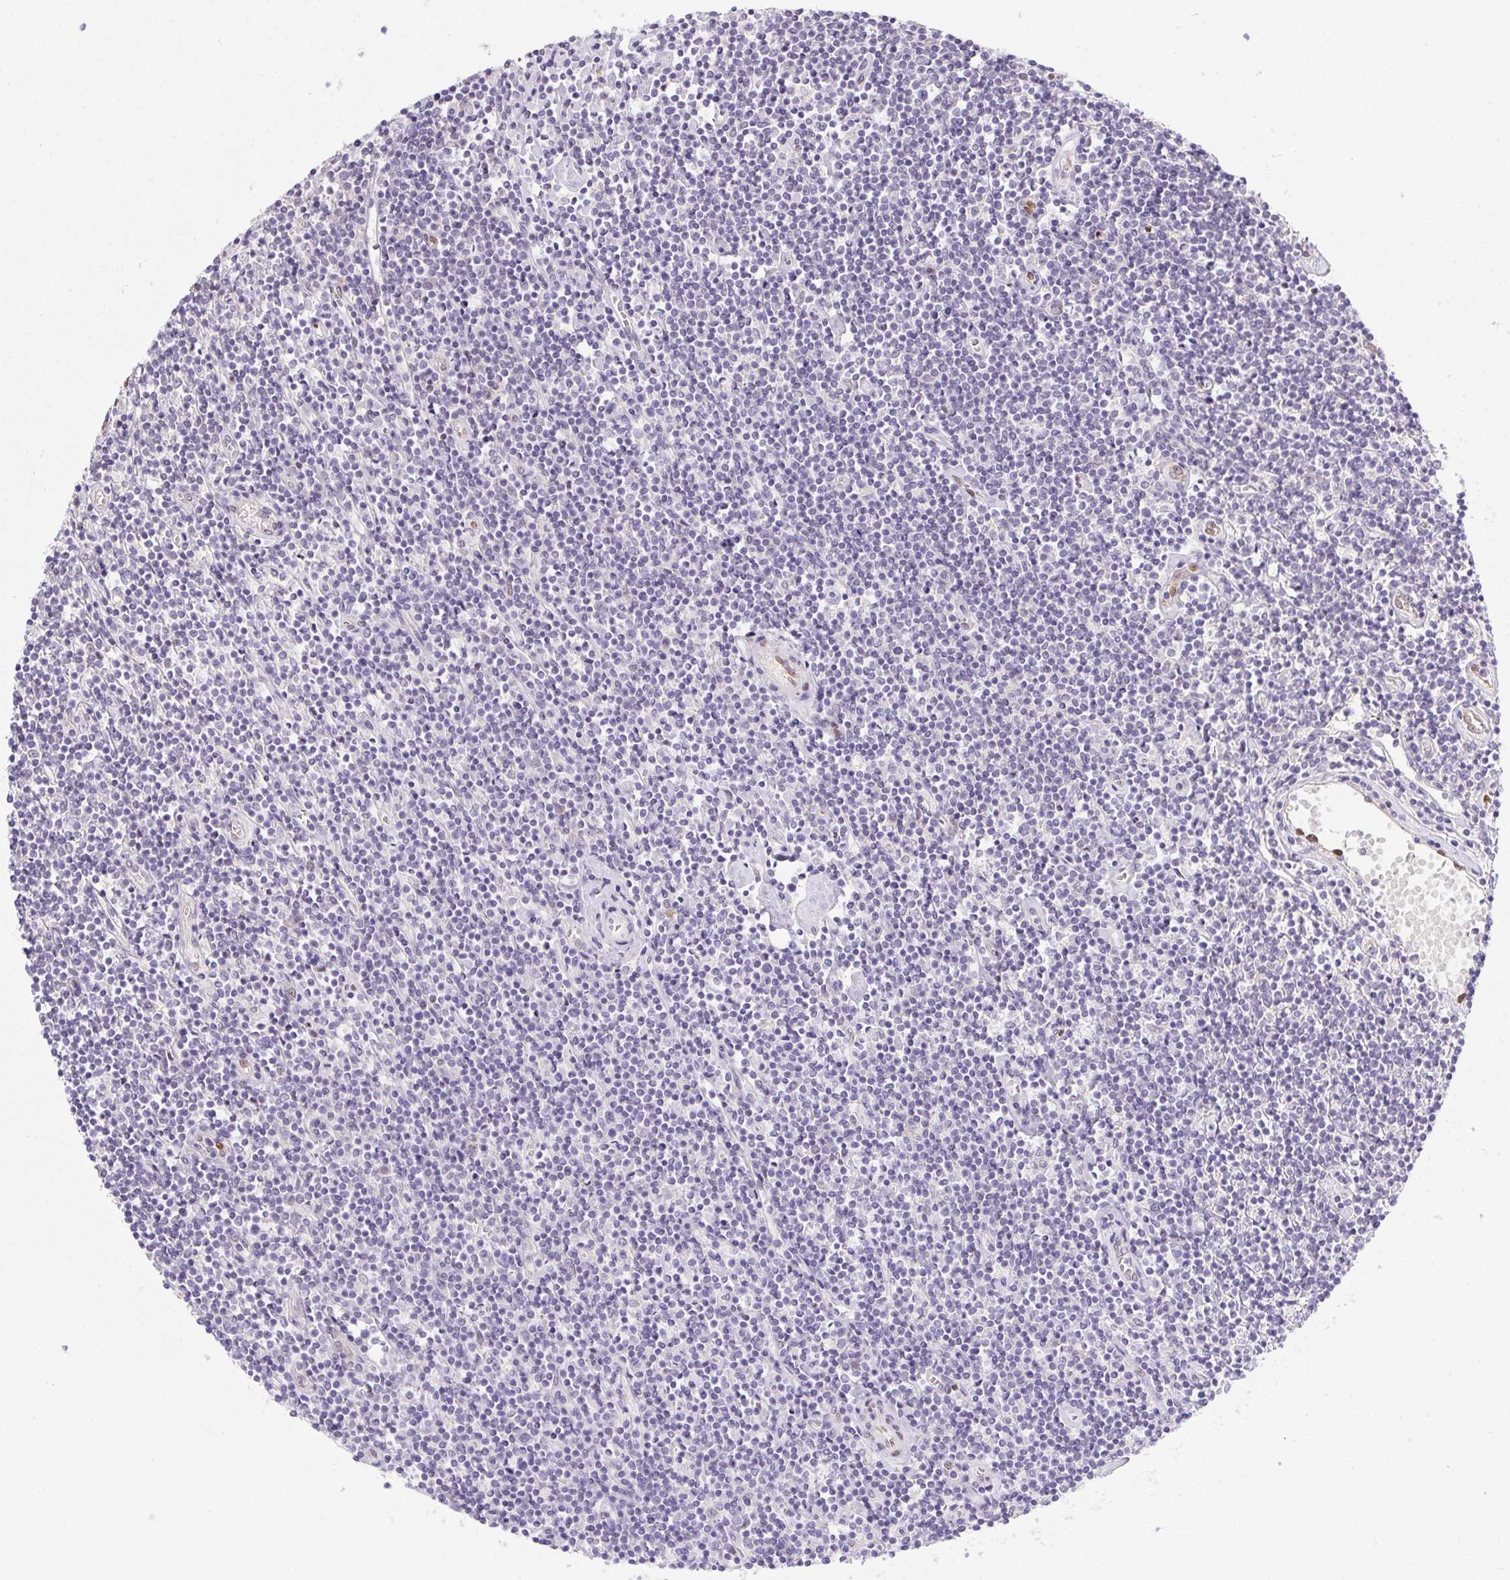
{"staining": {"intensity": "weak", "quantity": "<25%", "location": "nuclear"}, "tissue": "lymphoma", "cell_type": "Tumor cells", "image_type": "cancer", "snomed": [{"axis": "morphology", "description": "Hodgkin's disease, NOS"}, {"axis": "topography", "description": "Lymph node"}], "caption": "This is an immunohistochemistry (IHC) image of lymphoma. There is no positivity in tumor cells.", "gene": "SP9", "patient": {"sex": "male", "age": 40}}